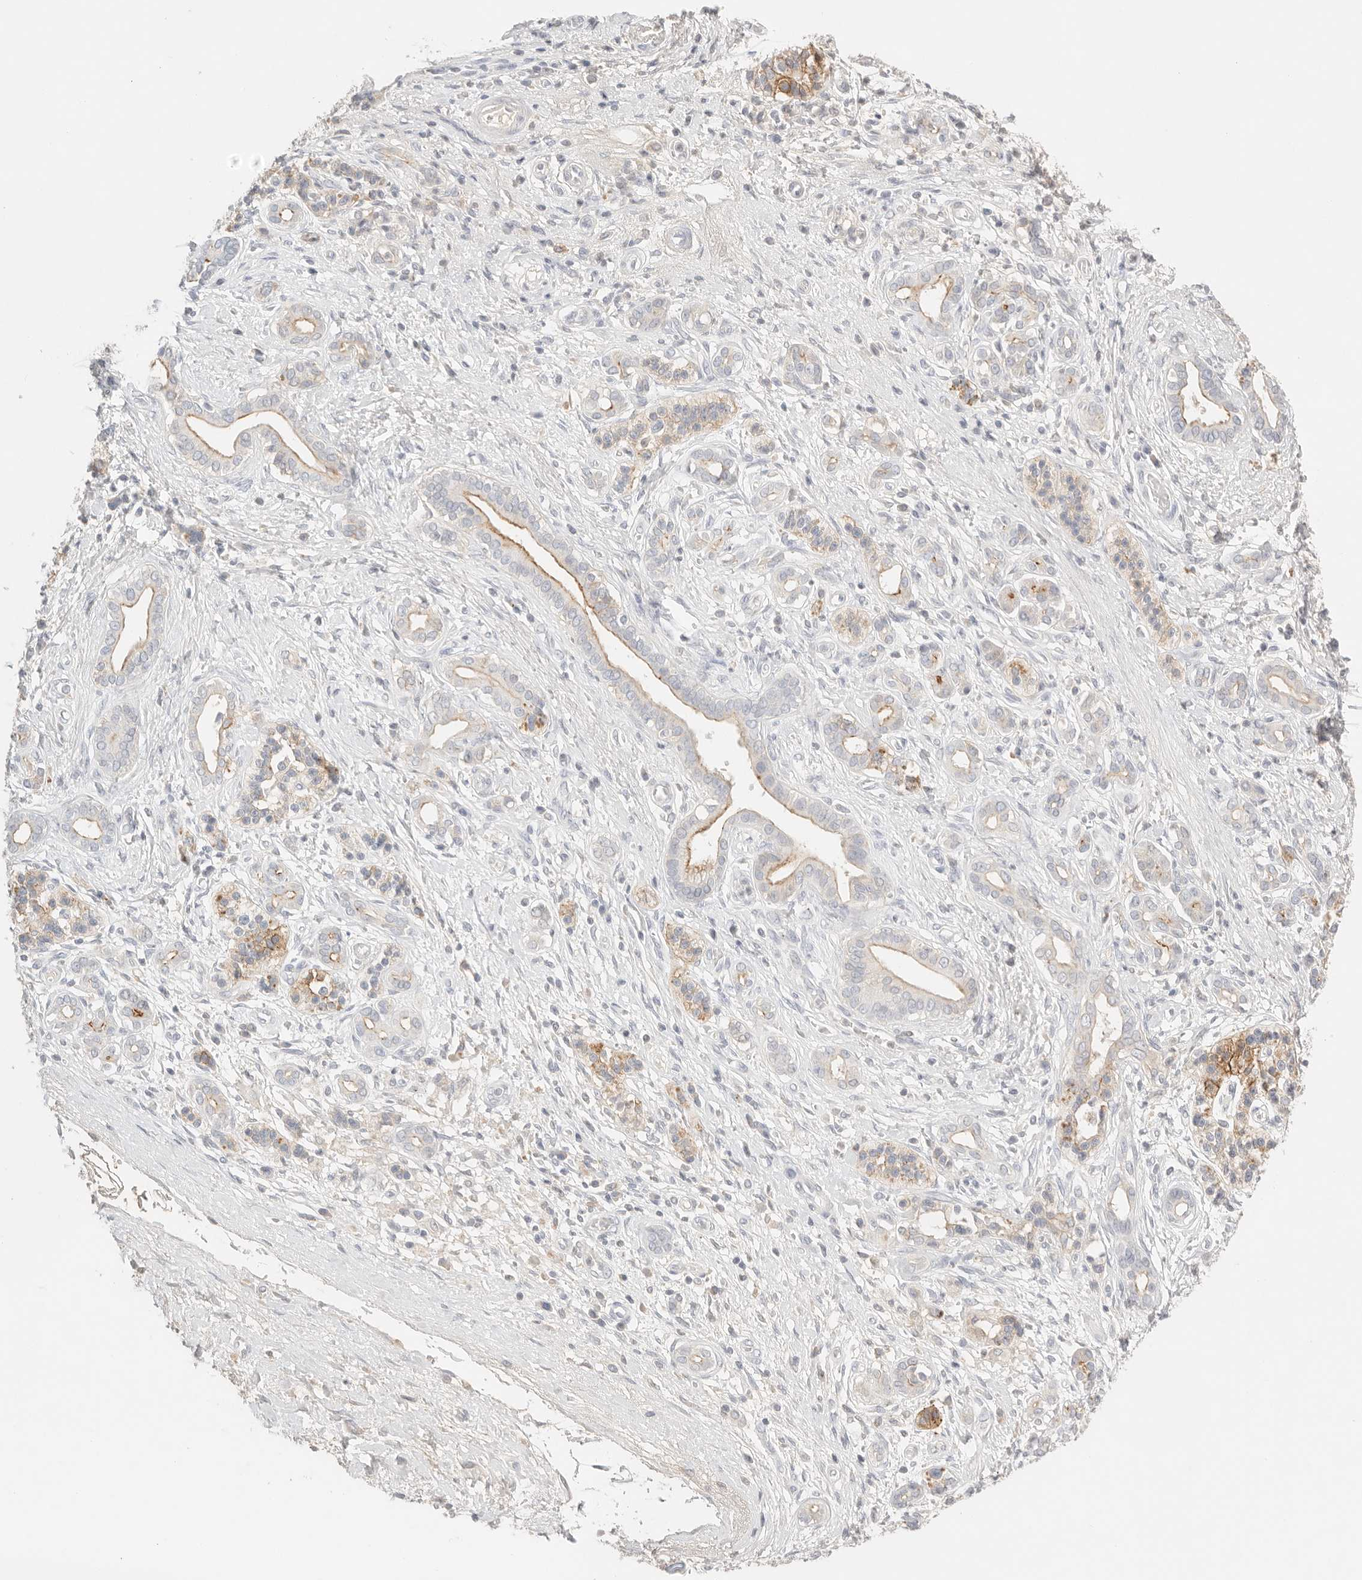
{"staining": {"intensity": "weak", "quantity": "<25%", "location": "cytoplasmic/membranous"}, "tissue": "pancreatic cancer", "cell_type": "Tumor cells", "image_type": "cancer", "snomed": [{"axis": "morphology", "description": "Adenocarcinoma, NOS"}, {"axis": "topography", "description": "Pancreas"}], "caption": "IHC photomicrograph of neoplastic tissue: human pancreatic cancer stained with DAB reveals no significant protein staining in tumor cells.", "gene": "CEP120", "patient": {"sex": "male", "age": 78}}